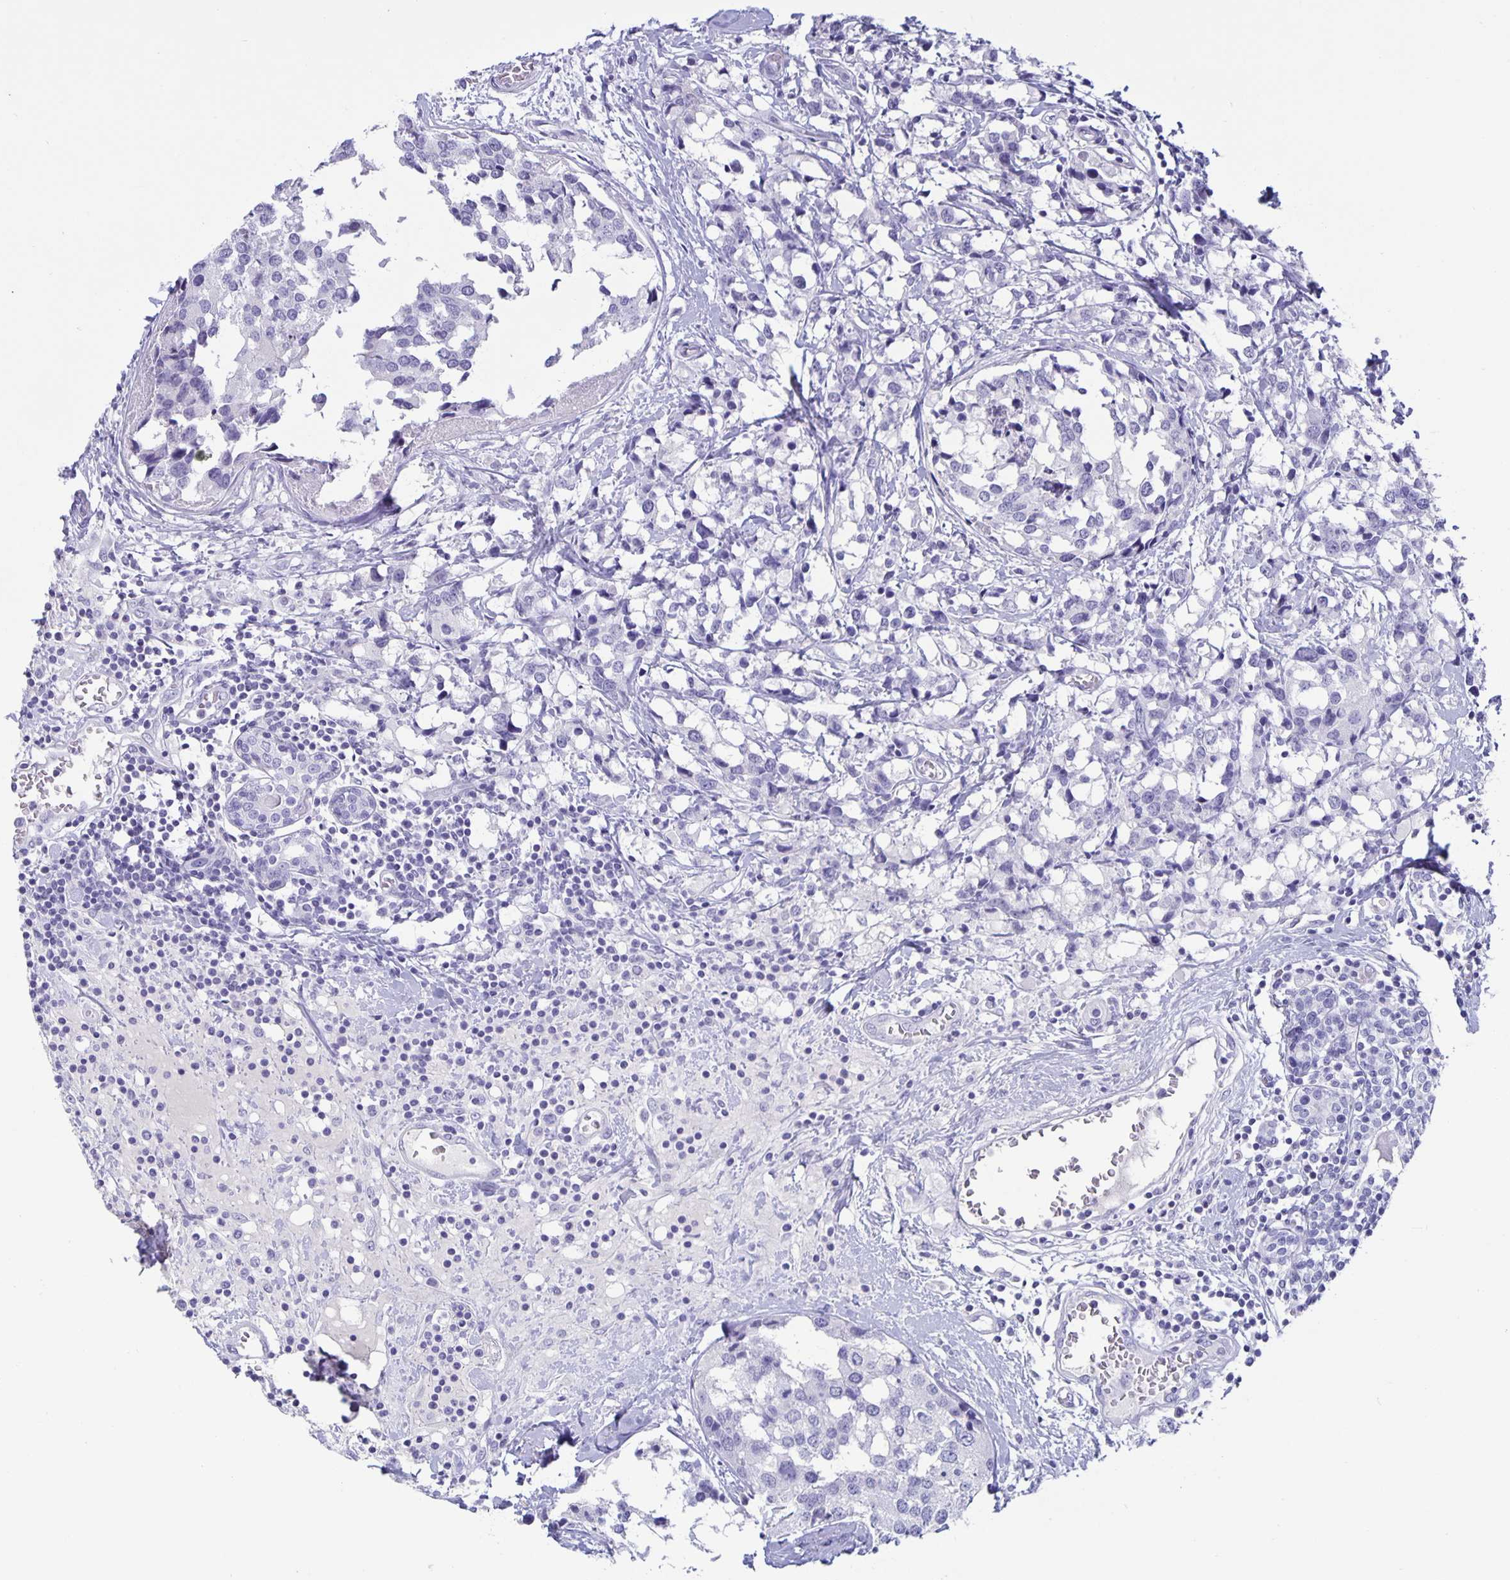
{"staining": {"intensity": "negative", "quantity": "none", "location": "none"}, "tissue": "breast cancer", "cell_type": "Tumor cells", "image_type": "cancer", "snomed": [{"axis": "morphology", "description": "Lobular carcinoma"}, {"axis": "topography", "description": "Breast"}], "caption": "The micrograph exhibits no staining of tumor cells in breast cancer. (DAB (3,3'-diaminobenzidine) immunohistochemistry (IHC) with hematoxylin counter stain).", "gene": "BPIFA3", "patient": {"sex": "female", "age": 59}}